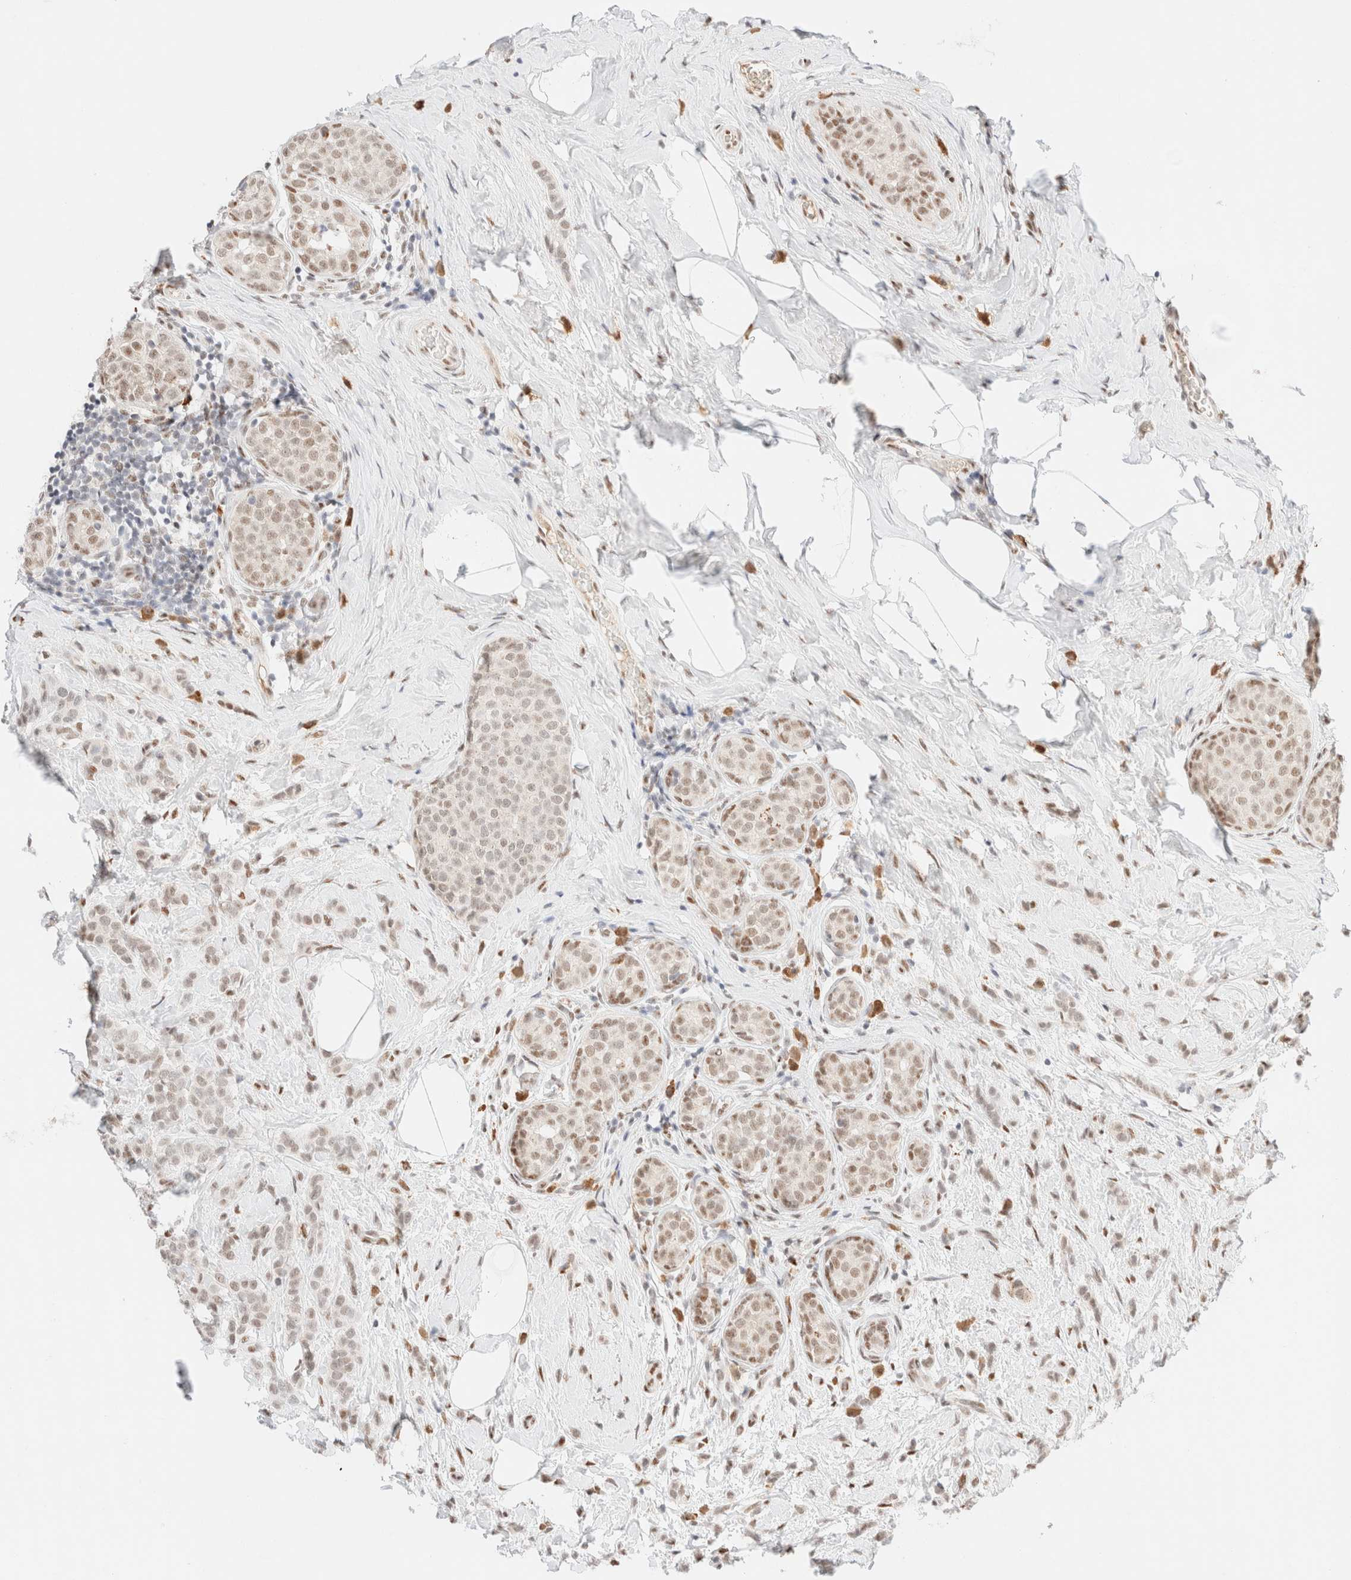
{"staining": {"intensity": "weak", "quantity": ">75%", "location": "nuclear"}, "tissue": "breast cancer", "cell_type": "Tumor cells", "image_type": "cancer", "snomed": [{"axis": "morphology", "description": "Lobular carcinoma, in situ"}, {"axis": "morphology", "description": "Lobular carcinoma"}, {"axis": "topography", "description": "Breast"}], "caption": "Immunohistochemistry staining of breast cancer, which exhibits low levels of weak nuclear expression in about >75% of tumor cells indicating weak nuclear protein positivity. The staining was performed using DAB (brown) for protein detection and nuclei were counterstained in hematoxylin (blue).", "gene": "CIC", "patient": {"sex": "female", "age": 41}}